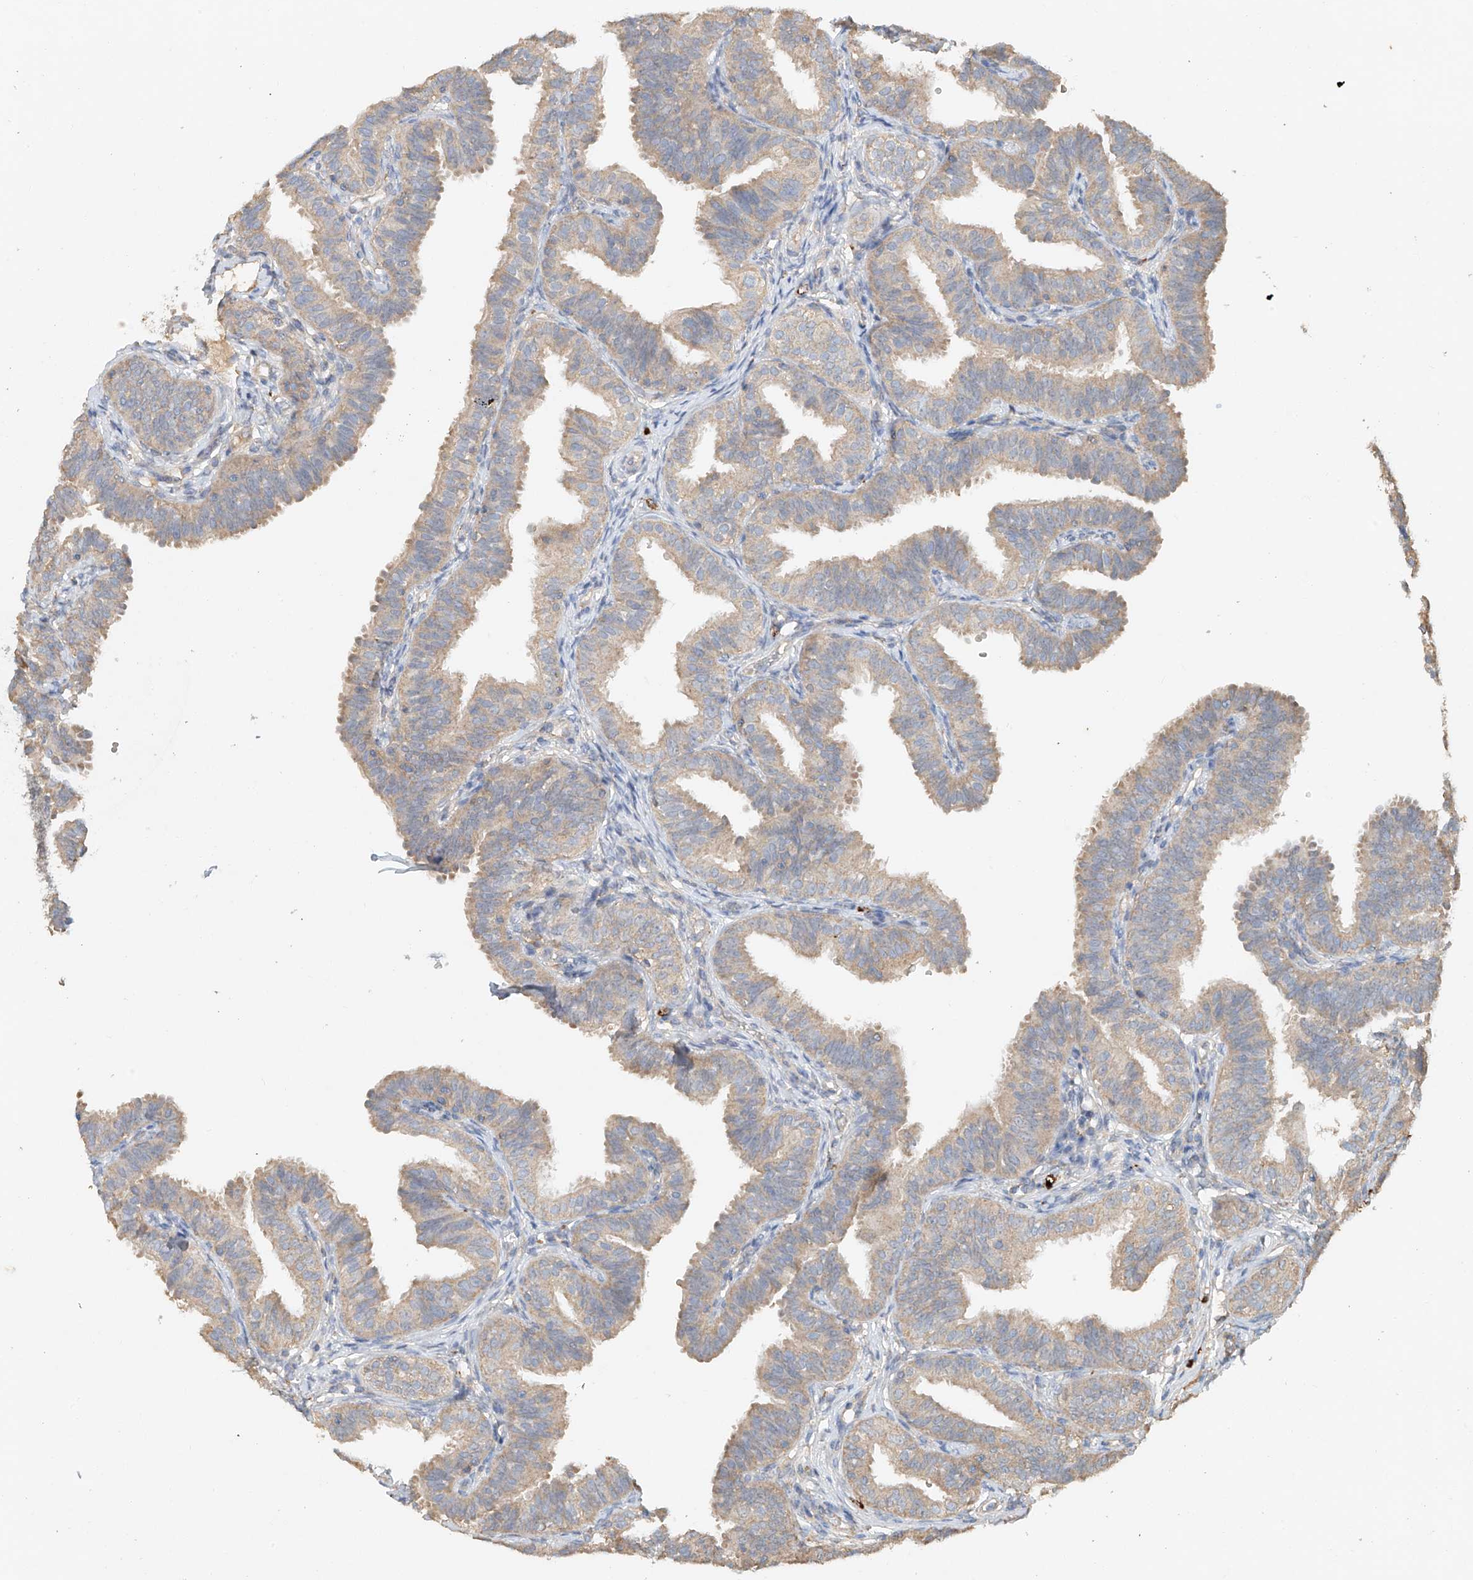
{"staining": {"intensity": "weak", "quantity": "25%-75%", "location": "cytoplasmic/membranous"}, "tissue": "fallopian tube", "cell_type": "Glandular cells", "image_type": "normal", "snomed": [{"axis": "morphology", "description": "Normal tissue, NOS"}, {"axis": "topography", "description": "Fallopian tube"}], "caption": "Unremarkable fallopian tube was stained to show a protein in brown. There is low levels of weak cytoplasmic/membranous positivity in approximately 25%-75% of glandular cells. The protein is stained brown, and the nuclei are stained in blue (DAB (3,3'-diaminobenzidine) IHC with brightfield microscopy, high magnification).", "gene": "GNB1L", "patient": {"sex": "female", "age": 35}}